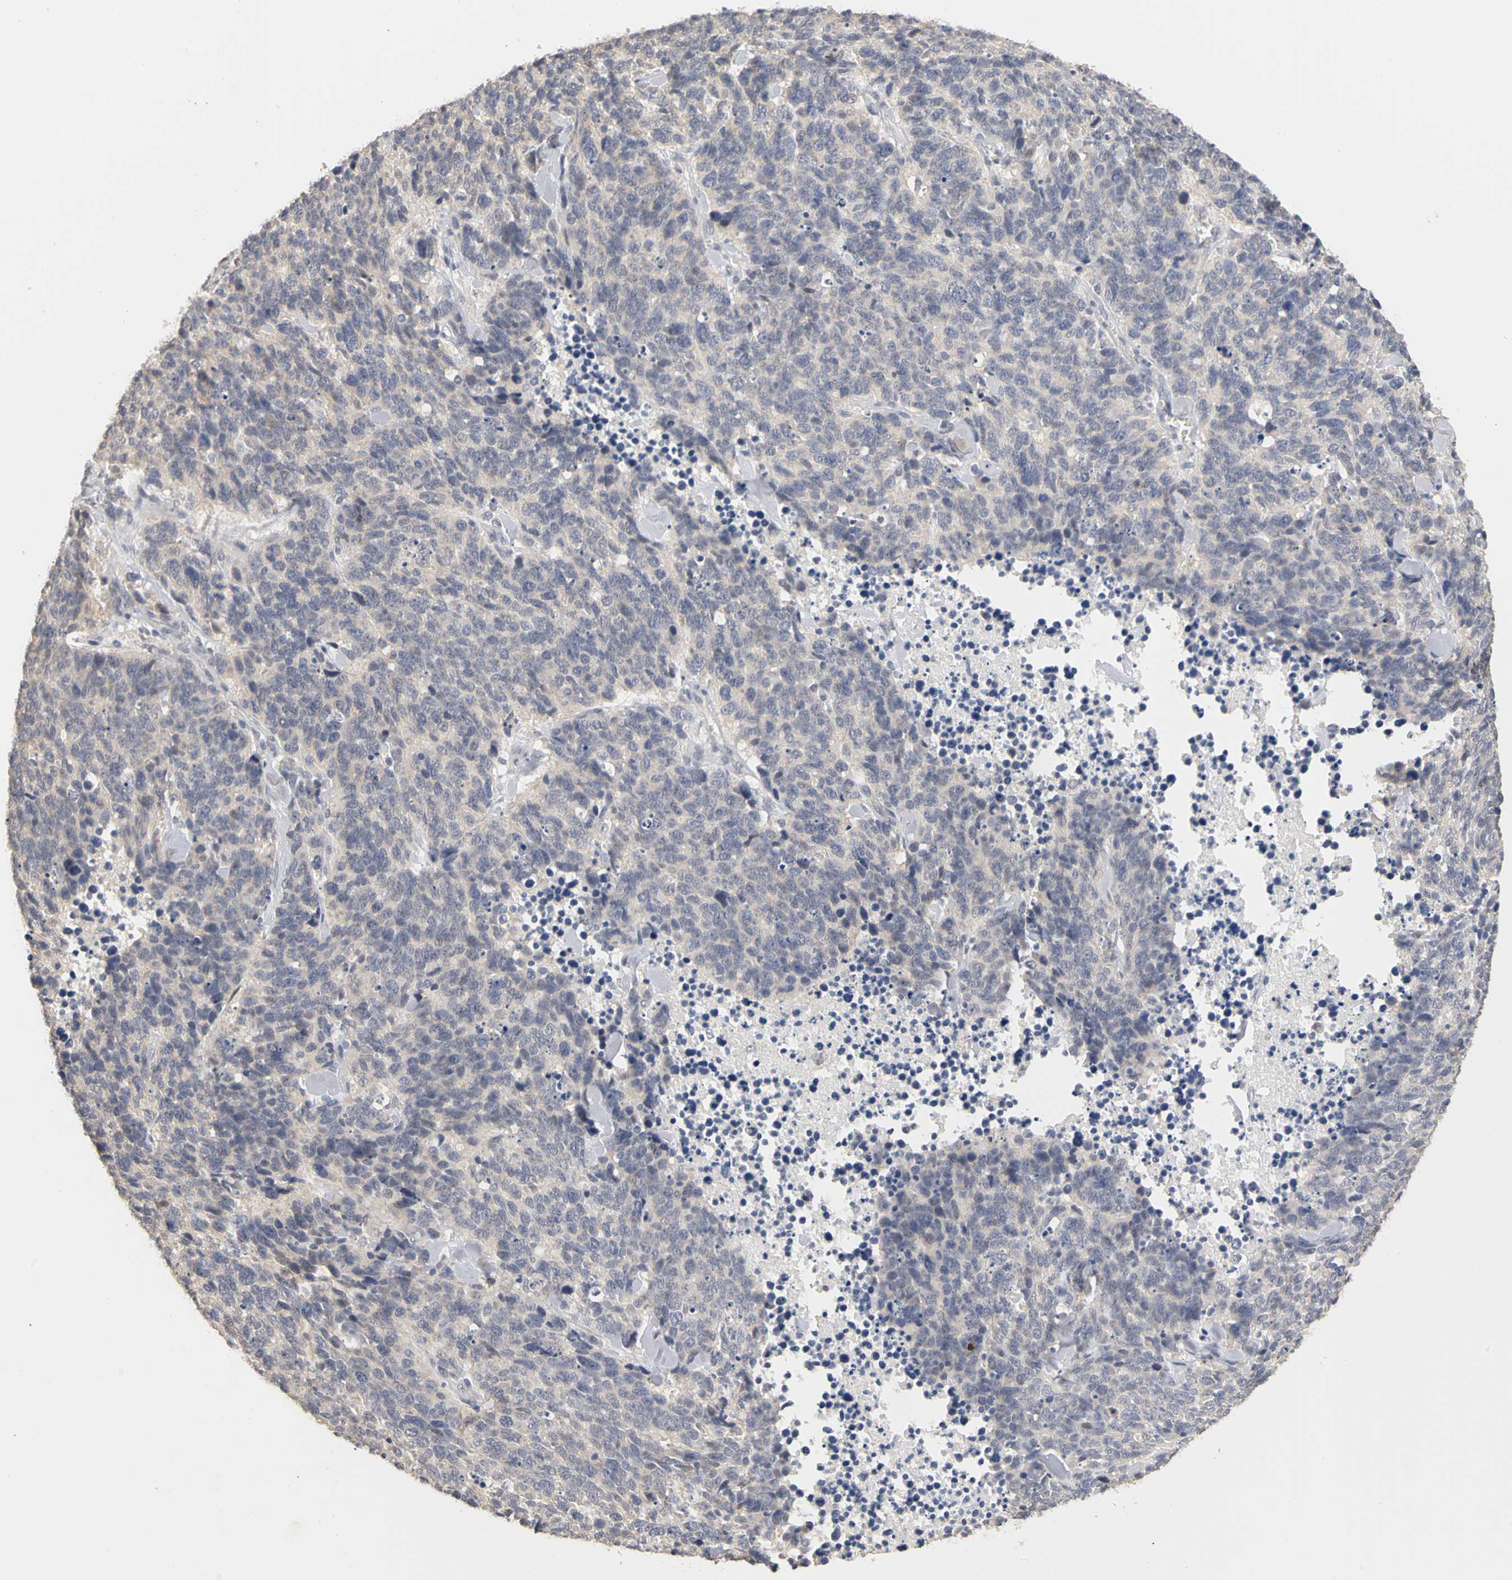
{"staining": {"intensity": "negative", "quantity": "none", "location": "none"}, "tissue": "lung cancer", "cell_type": "Tumor cells", "image_type": "cancer", "snomed": [{"axis": "morphology", "description": "Neoplasm, malignant, NOS"}, {"axis": "topography", "description": "Lung"}], "caption": "Immunohistochemistry micrograph of neoplasm (malignant) (lung) stained for a protein (brown), which demonstrates no positivity in tumor cells.", "gene": "PGR", "patient": {"sex": "female", "age": 58}}